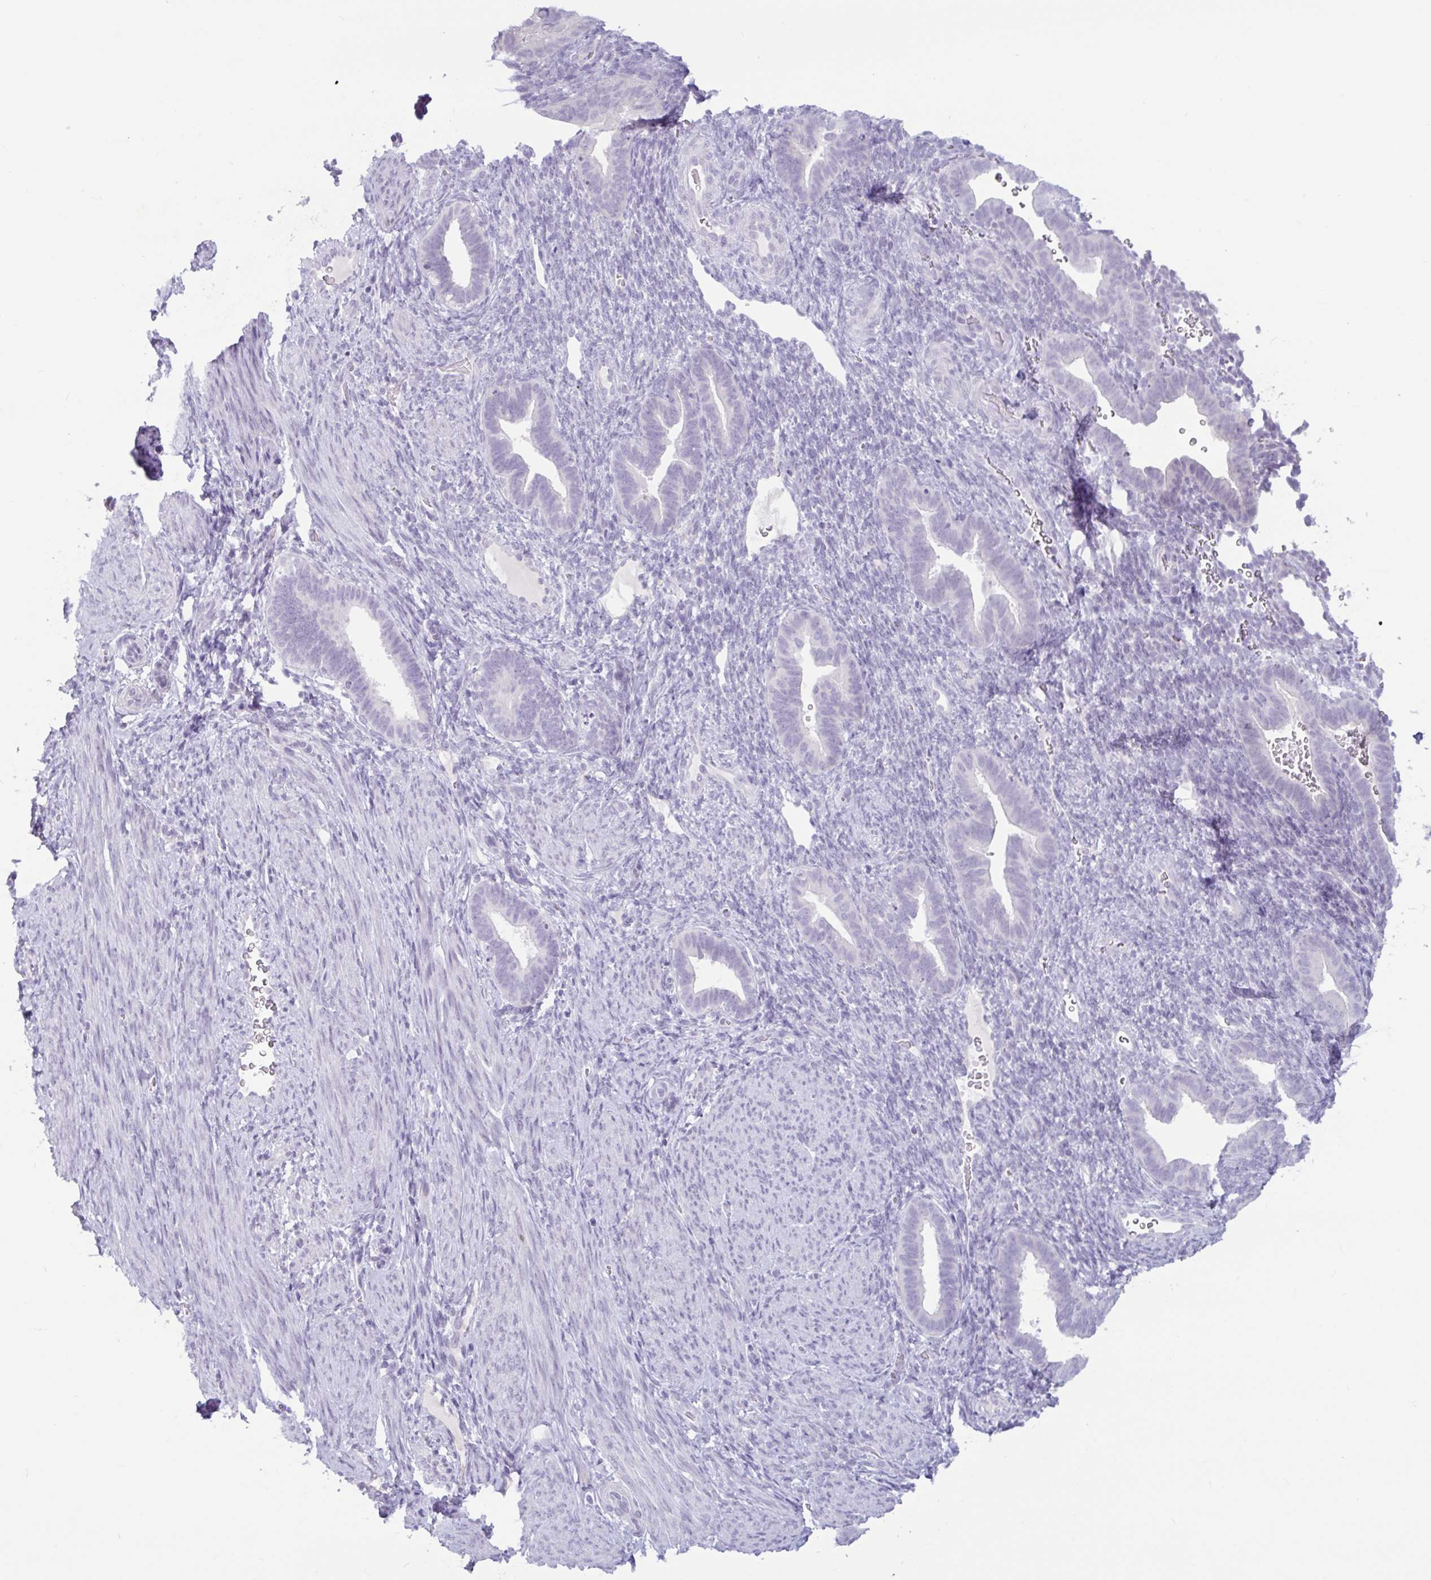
{"staining": {"intensity": "negative", "quantity": "none", "location": "none"}, "tissue": "endometrium", "cell_type": "Cells in endometrial stroma", "image_type": "normal", "snomed": [{"axis": "morphology", "description": "Normal tissue, NOS"}, {"axis": "topography", "description": "Endometrium"}], "caption": "High magnification brightfield microscopy of benign endometrium stained with DAB (brown) and counterstained with hematoxylin (blue): cells in endometrial stroma show no significant positivity.", "gene": "CTSE", "patient": {"sex": "female", "age": 34}}